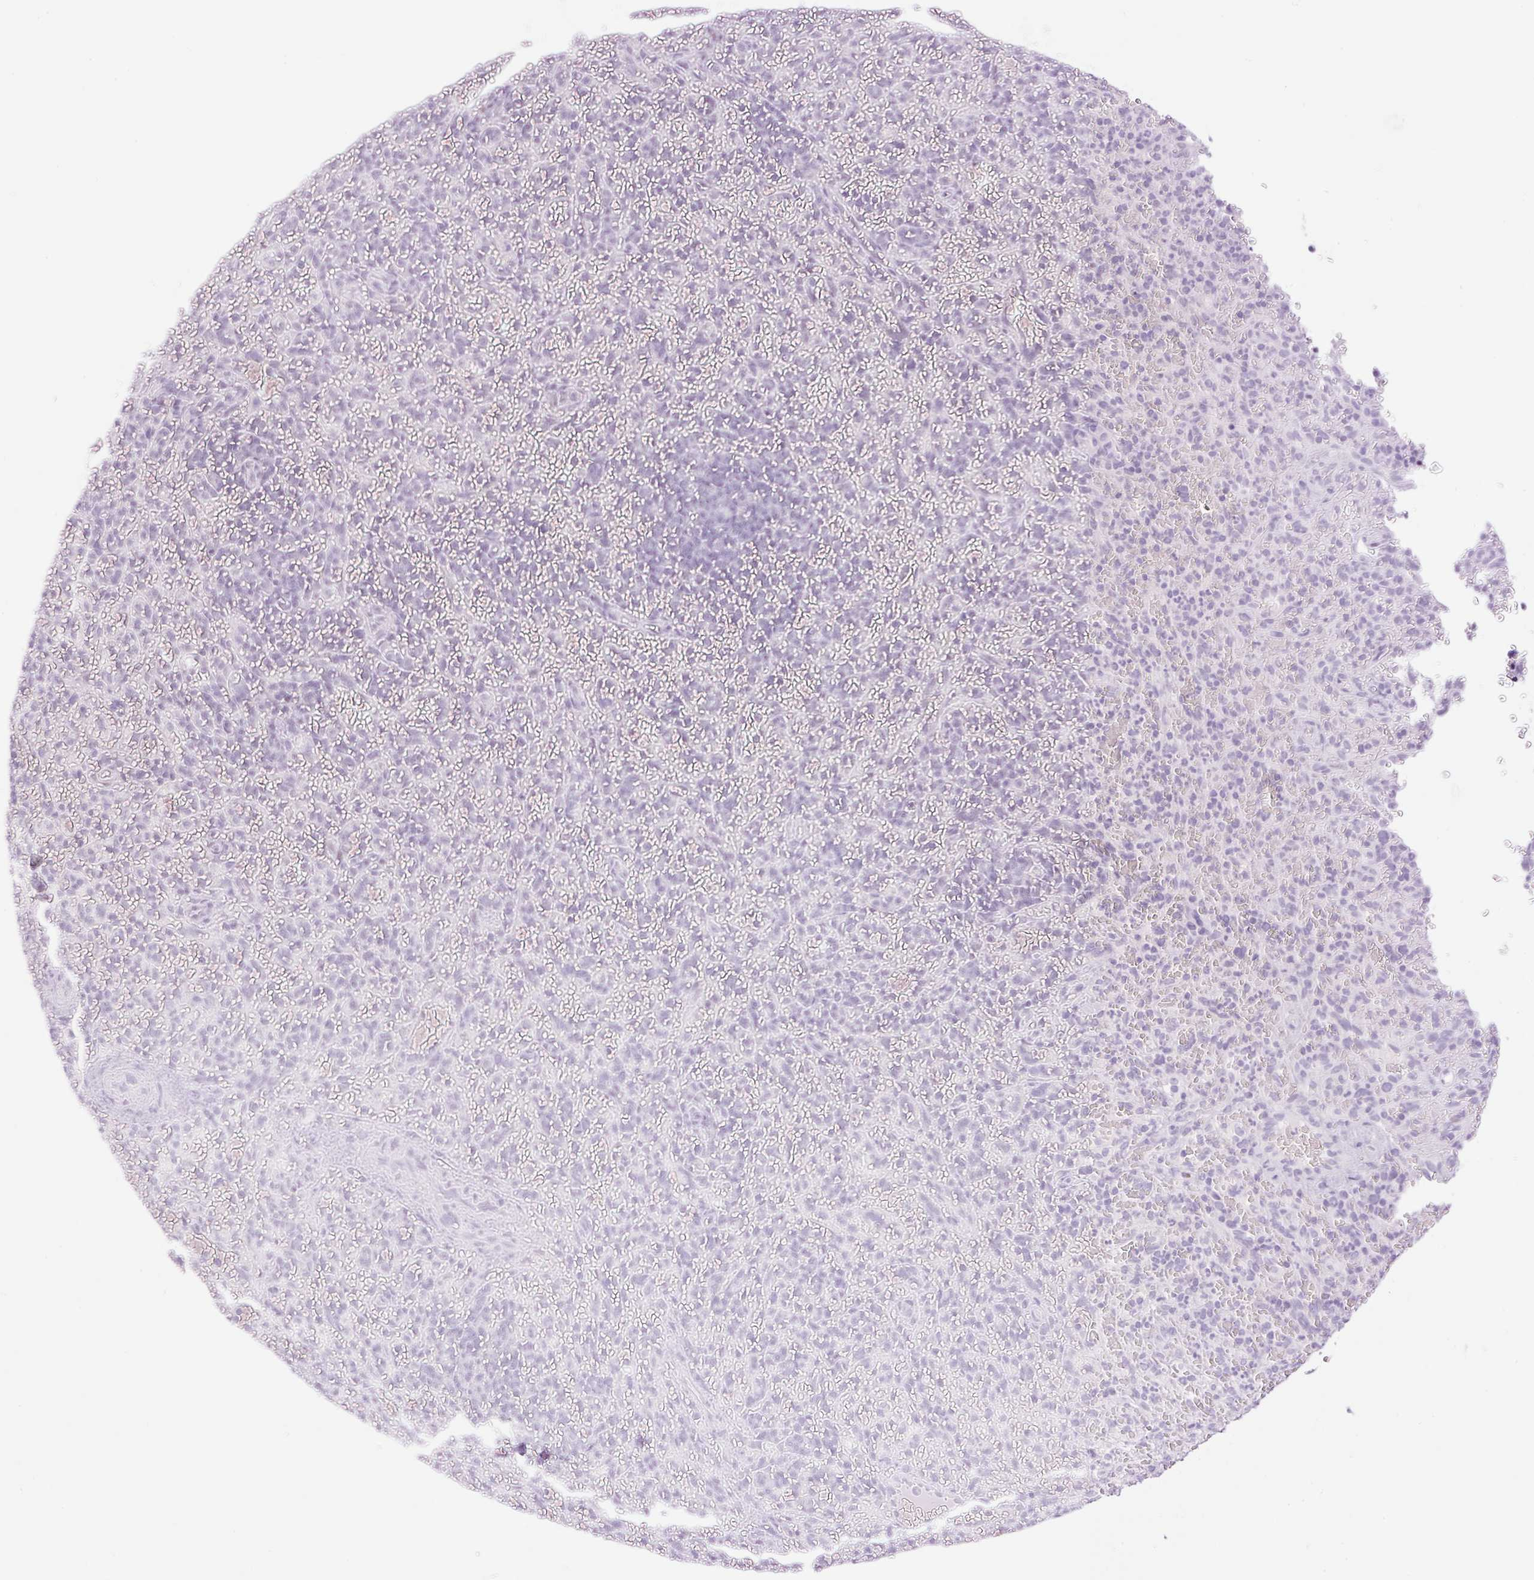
{"staining": {"intensity": "negative", "quantity": "none", "location": "none"}, "tissue": "lymphoma", "cell_type": "Tumor cells", "image_type": "cancer", "snomed": [{"axis": "morphology", "description": "Malignant lymphoma, non-Hodgkin's type, Low grade"}, {"axis": "topography", "description": "Spleen"}], "caption": "IHC image of neoplastic tissue: lymphoma stained with DAB exhibits no significant protein expression in tumor cells.", "gene": "SP140L", "patient": {"sex": "female", "age": 64}}